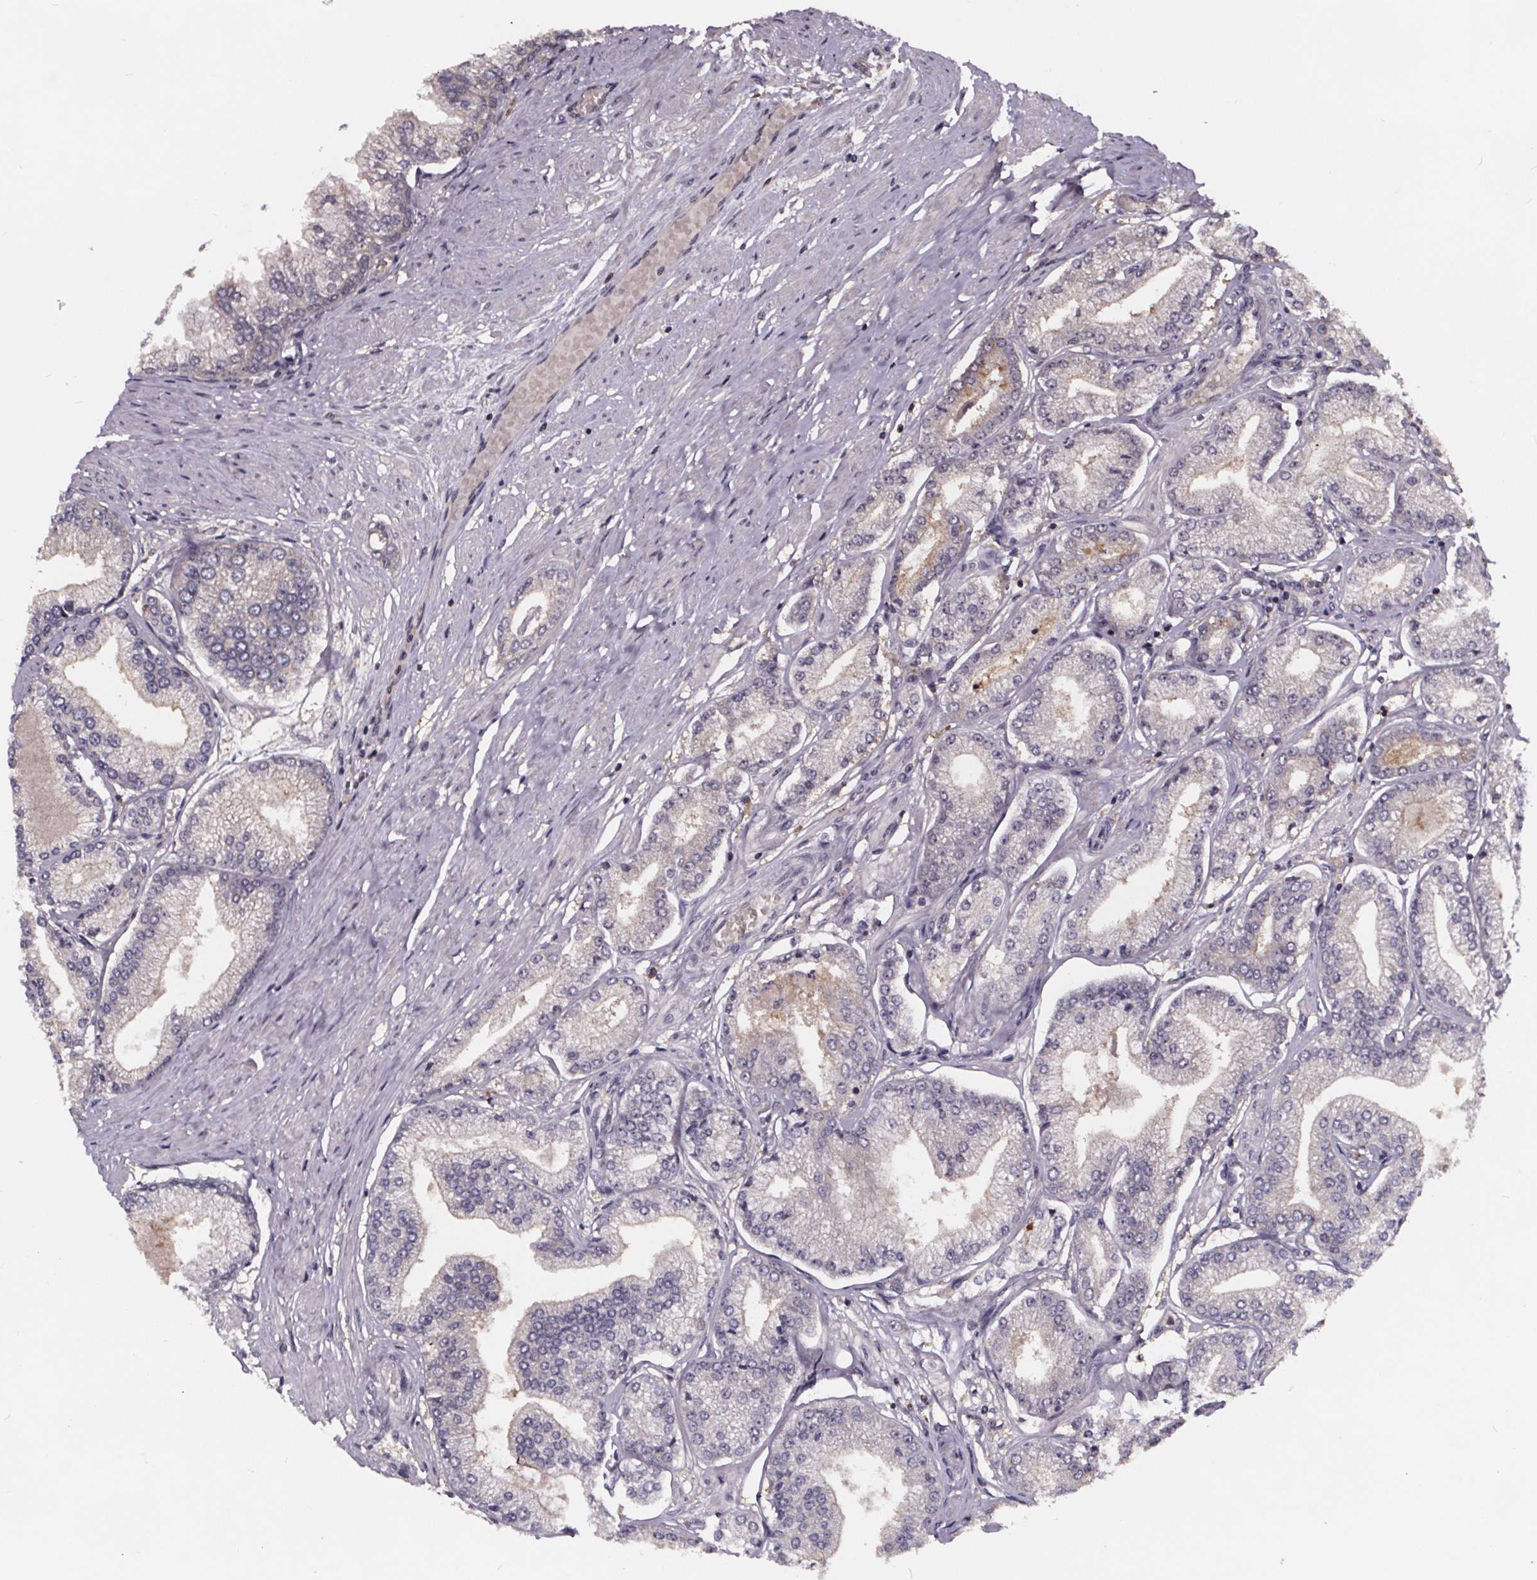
{"staining": {"intensity": "weak", "quantity": "25%-75%", "location": "cytoplasmic/membranous"}, "tissue": "prostate cancer", "cell_type": "Tumor cells", "image_type": "cancer", "snomed": [{"axis": "morphology", "description": "Adenocarcinoma, Low grade"}, {"axis": "topography", "description": "Prostate"}], "caption": "Low-grade adenocarcinoma (prostate) stained with immunohistochemistry (IHC) displays weak cytoplasmic/membranous expression in about 25%-75% of tumor cells.", "gene": "SMIM1", "patient": {"sex": "male", "age": 55}}